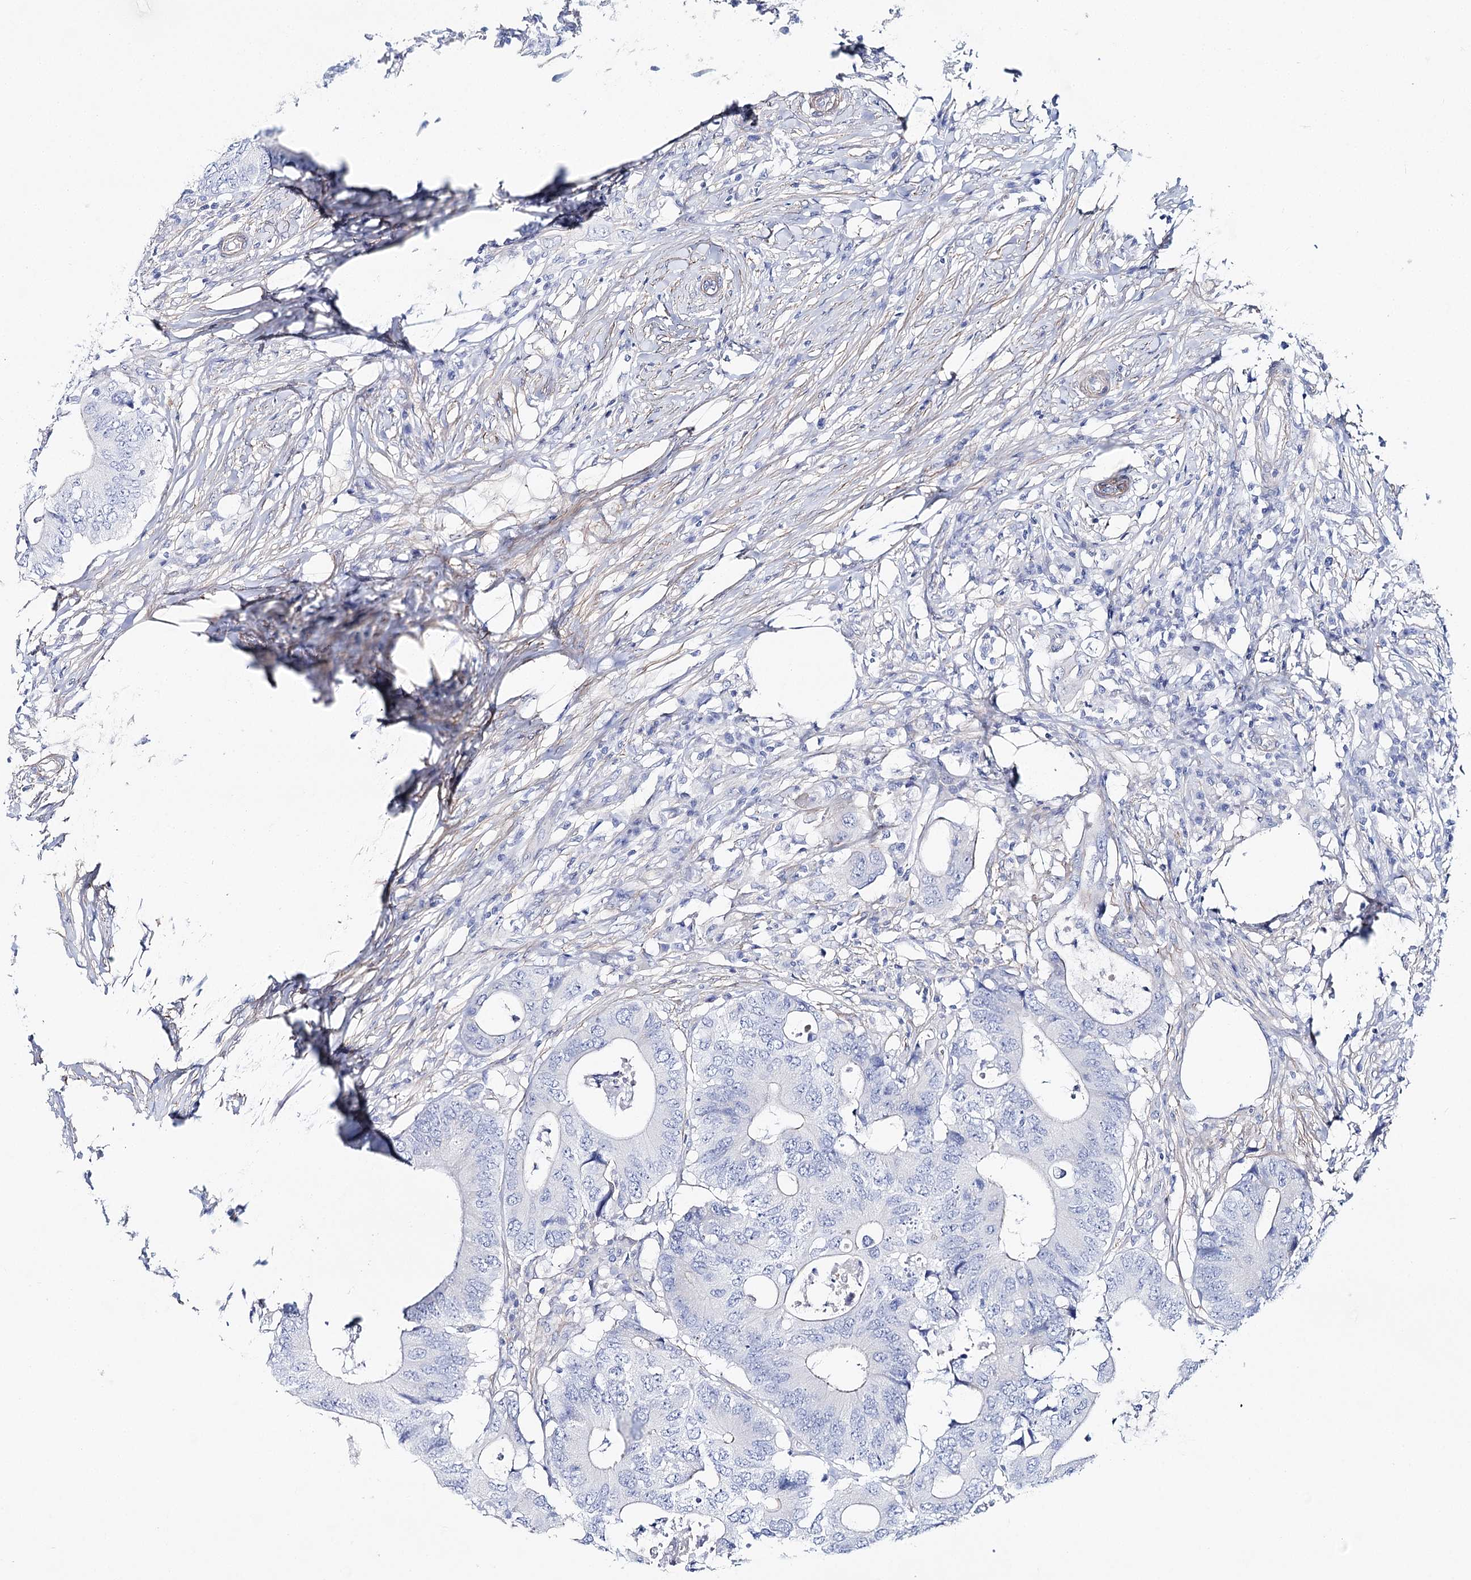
{"staining": {"intensity": "negative", "quantity": "none", "location": "none"}, "tissue": "colorectal cancer", "cell_type": "Tumor cells", "image_type": "cancer", "snomed": [{"axis": "morphology", "description": "Adenocarcinoma, NOS"}, {"axis": "topography", "description": "Colon"}], "caption": "Human adenocarcinoma (colorectal) stained for a protein using immunohistochemistry (IHC) shows no positivity in tumor cells.", "gene": "ANKRD23", "patient": {"sex": "male", "age": 71}}